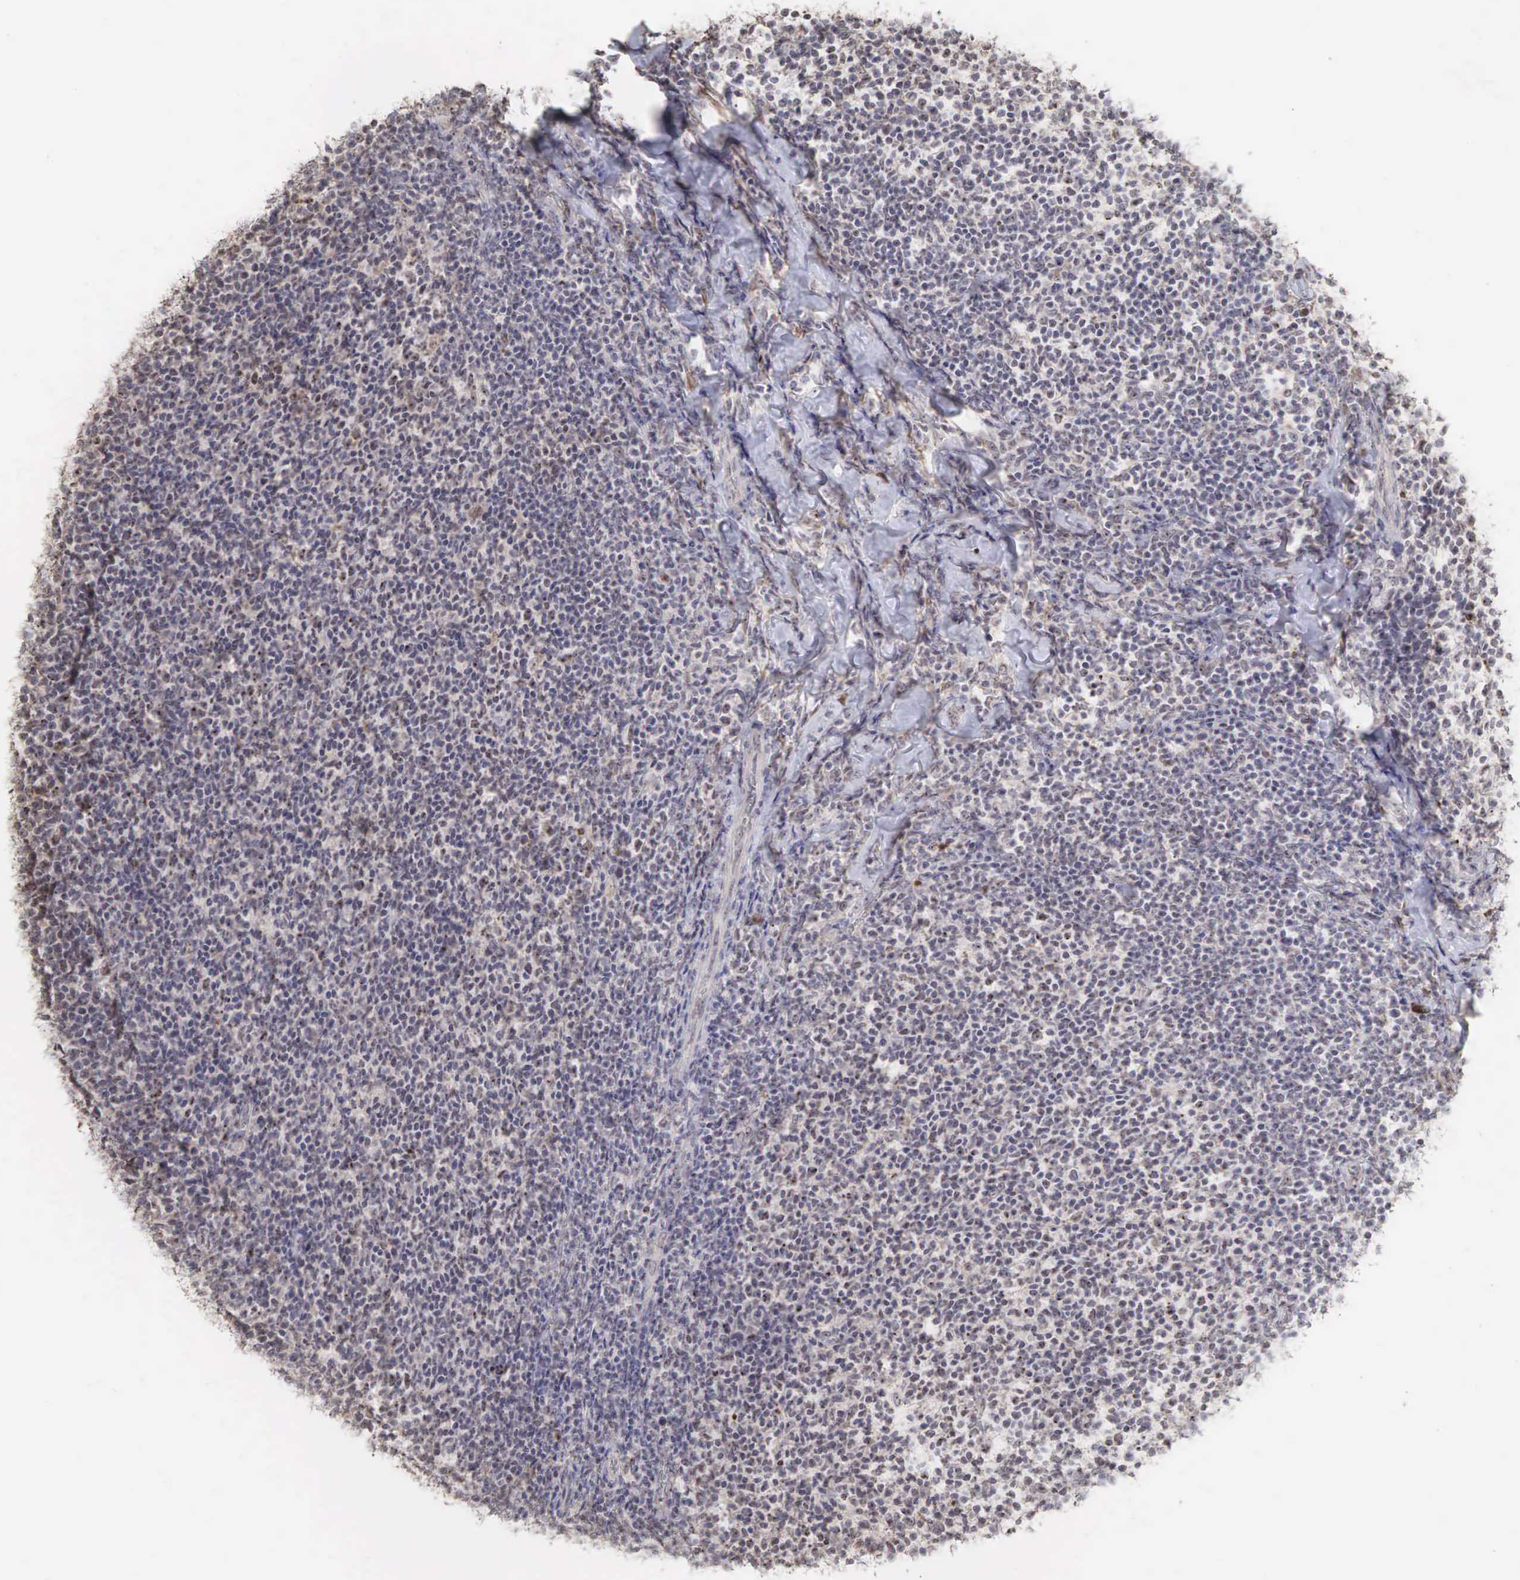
{"staining": {"intensity": "moderate", "quantity": "25%-75%", "location": "cytoplasmic/membranous,nuclear"}, "tissue": "lymphoma", "cell_type": "Tumor cells", "image_type": "cancer", "snomed": [{"axis": "morphology", "description": "Malignant lymphoma, non-Hodgkin's type, Low grade"}, {"axis": "topography", "description": "Lymph node"}], "caption": "Protein expression analysis of lymphoma exhibits moderate cytoplasmic/membranous and nuclear positivity in about 25%-75% of tumor cells.", "gene": "DKC1", "patient": {"sex": "male", "age": 74}}